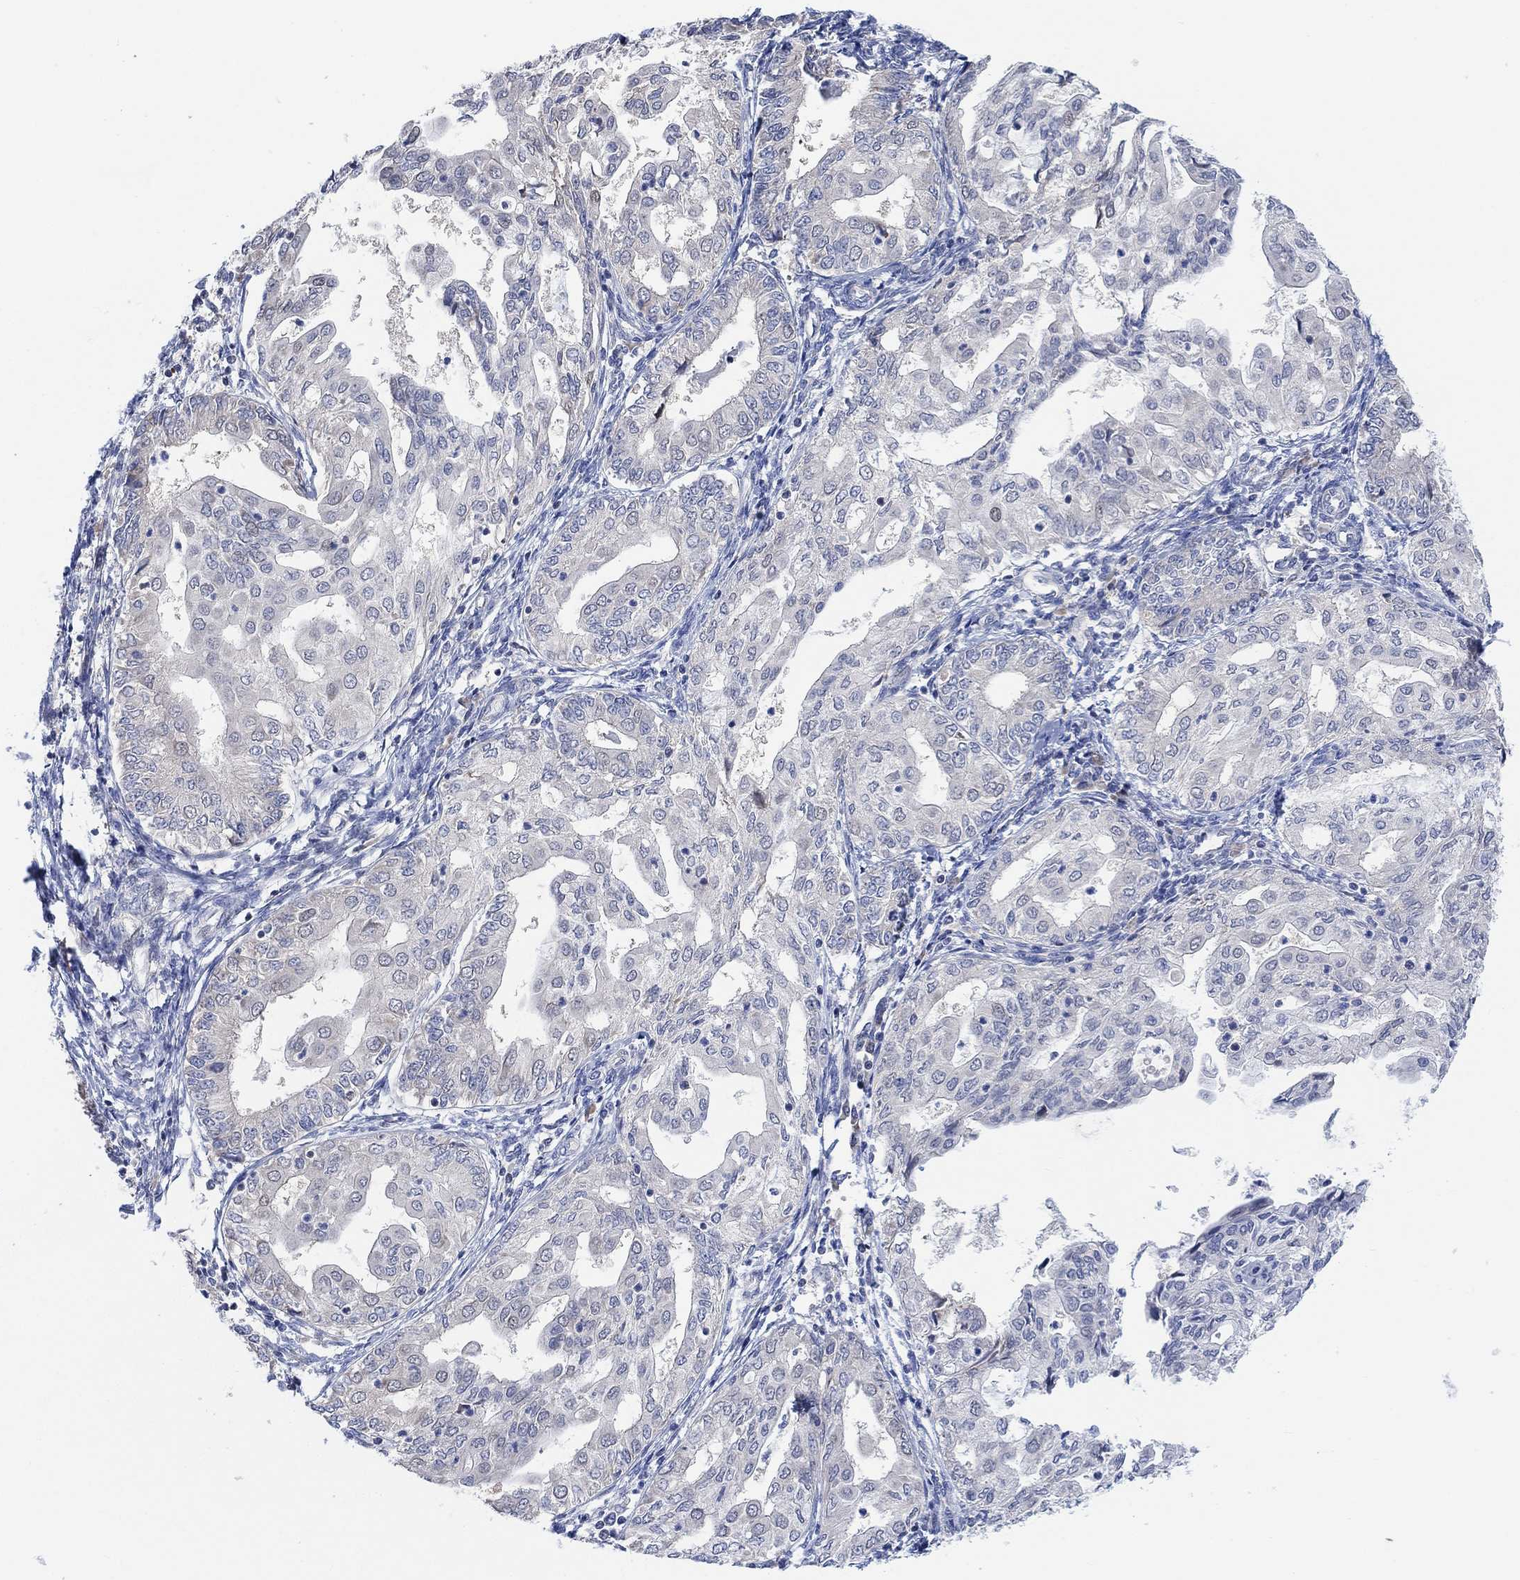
{"staining": {"intensity": "negative", "quantity": "none", "location": "none"}, "tissue": "endometrial cancer", "cell_type": "Tumor cells", "image_type": "cancer", "snomed": [{"axis": "morphology", "description": "Adenocarcinoma, NOS"}, {"axis": "topography", "description": "Endometrium"}], "caption": "Immunohistochemistry (IHC) of adenocarcinoma (endometrial) shows no staining in tumor cells.", "gene": "CNTF", "patient": {"sex": "female", "age": 68}}